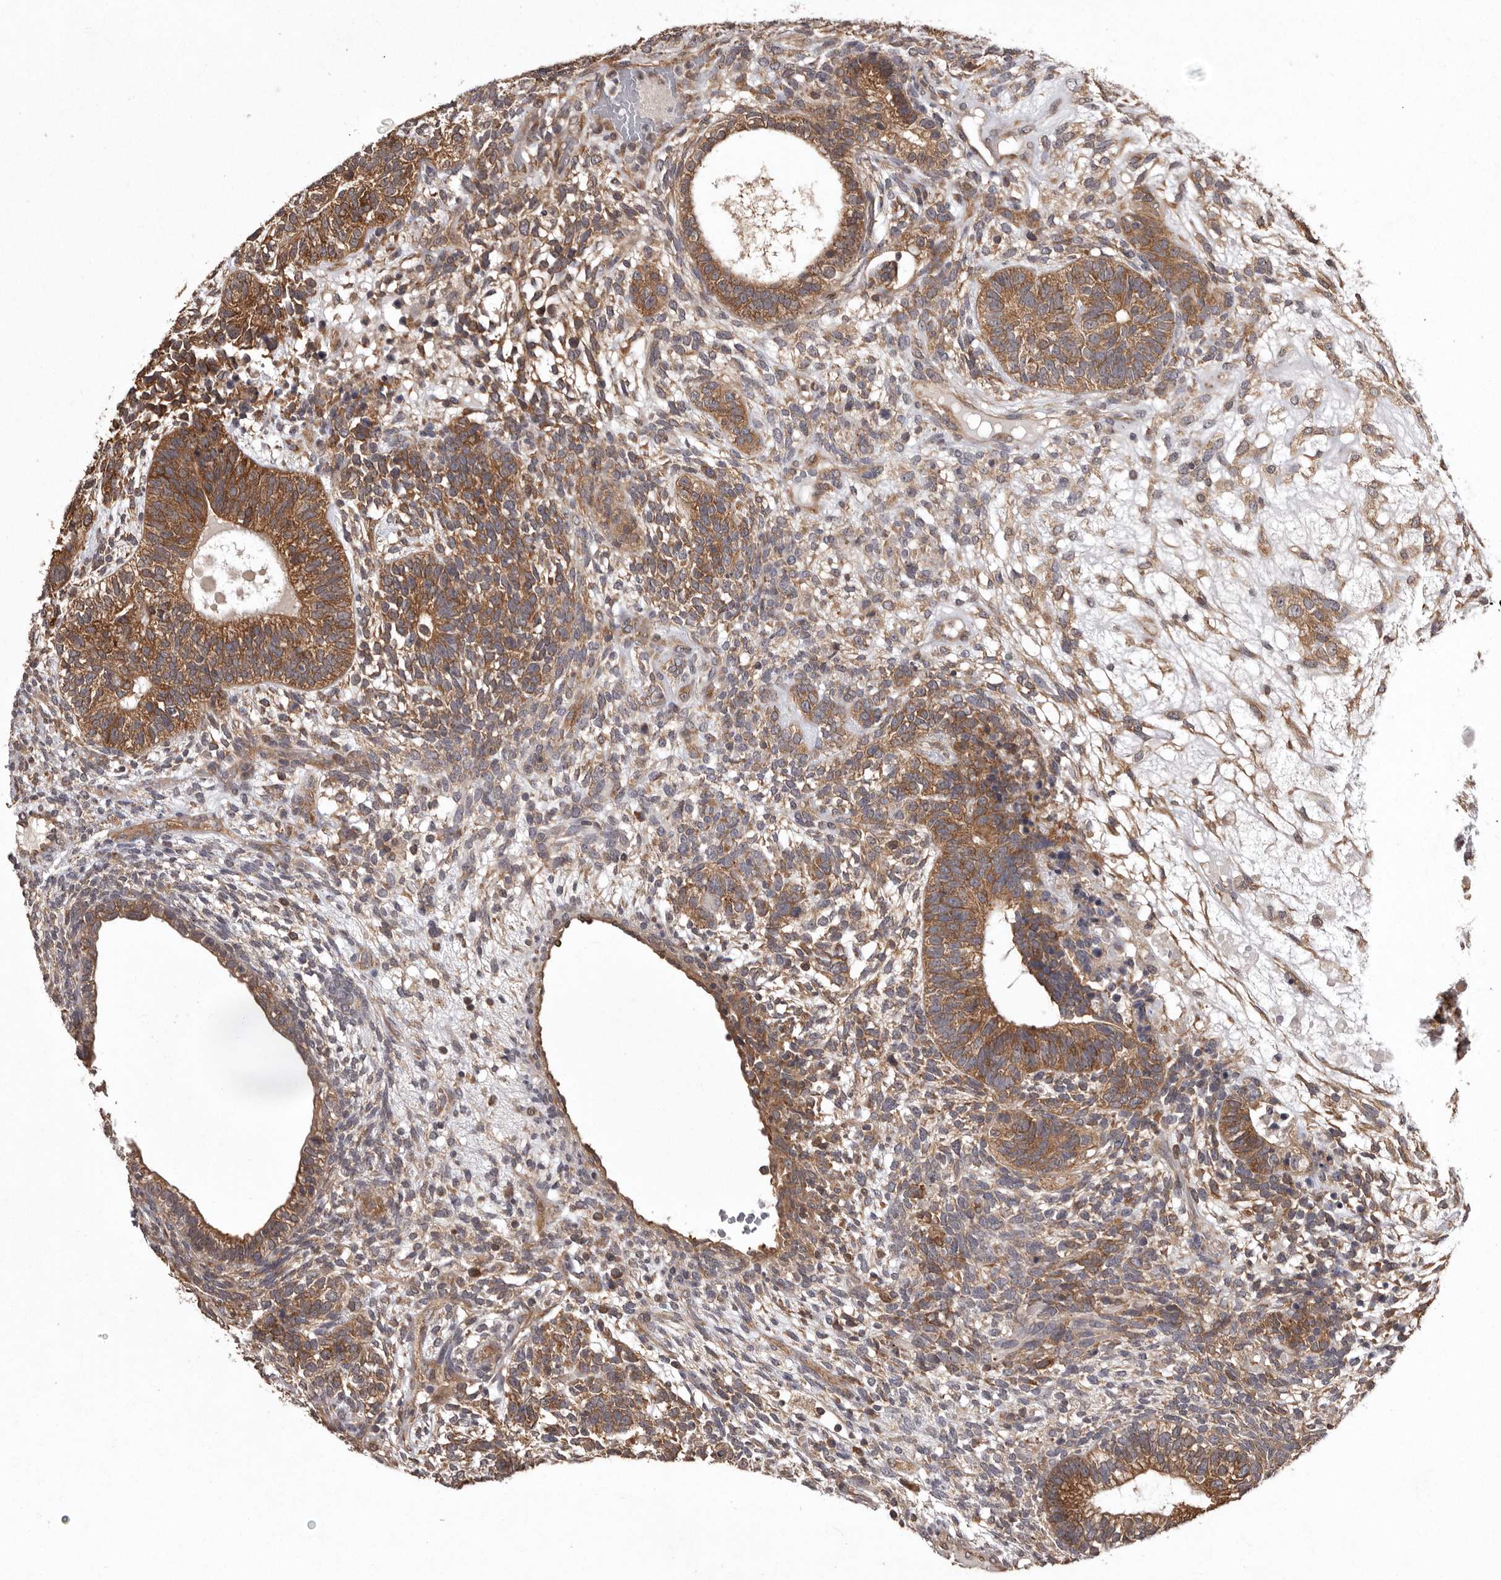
{"staining": {"intensity": "moderate", "quantity": ">75%", "location": "cytoplasmic/membranous"}, "tissue": "testis cancer", "cell_type": "Tumor cells", "image_type": "cancer", "snomed": [{"axis": "morphology", "description": "Seminoma, NOS"}, {"axis": "morphology", "description": "Carcinoma, Embryonal, NOS"}, {"axis": "topography", "description": "Testis"}], "caption": "Moderate cytoplasmic/membranous positivity for a protein is appreciated in approximately >75% of tumor cells of testis cancer (seminoma) using immunohistochemistry.", "gene": "DARS1", "patient": {"sex": "male", "age": 28}}